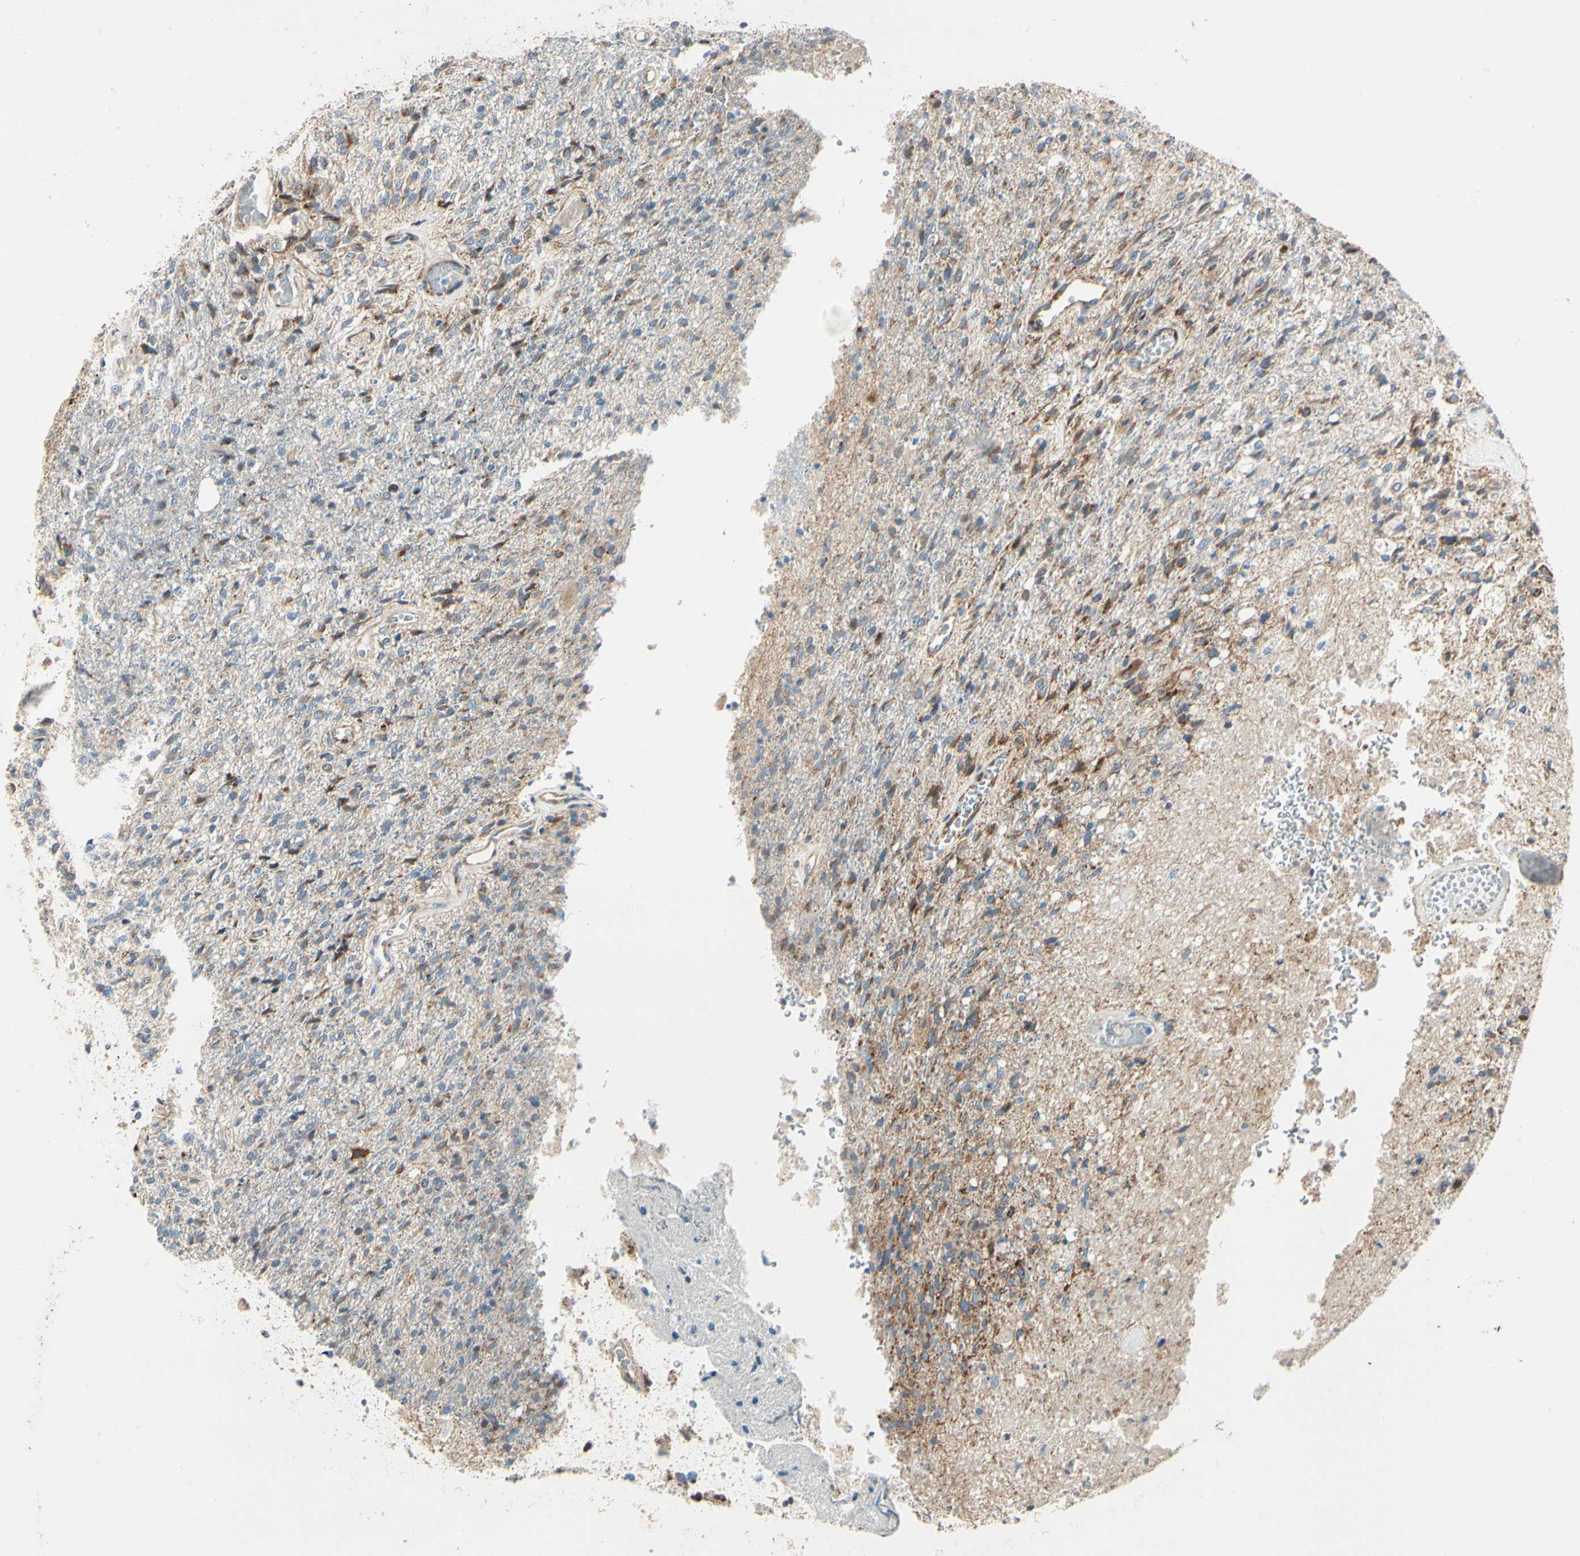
{"staining": {"intensity": "weak", "quantity": ">75%", "location": "cytoplasmic/membranous"}, "tissue": "glioma", "cell_type": "Tumor cells", "image_type": "cancer", "snomed": [{"axis": "morphology", "description": "Normal tissue, NOS"}, {"axis": "morphology", "description": "Glioma, malignant, High grade"}, {"axis": "topography", "description": "Cerebral cortex"}], "caption": "Immunohistochemical staining of malignant glioma (high-grade) exhibits low levels of weak cytoplasmic/membranous expression in approximately >75% of tumor cells. The staining is performed using DAB brown chromogen to label protein expression. The nuclei are counter-stained blue using hematoxylin.", "gene": "MRPL9", "patient": {"sex": "male", "age": 77}}